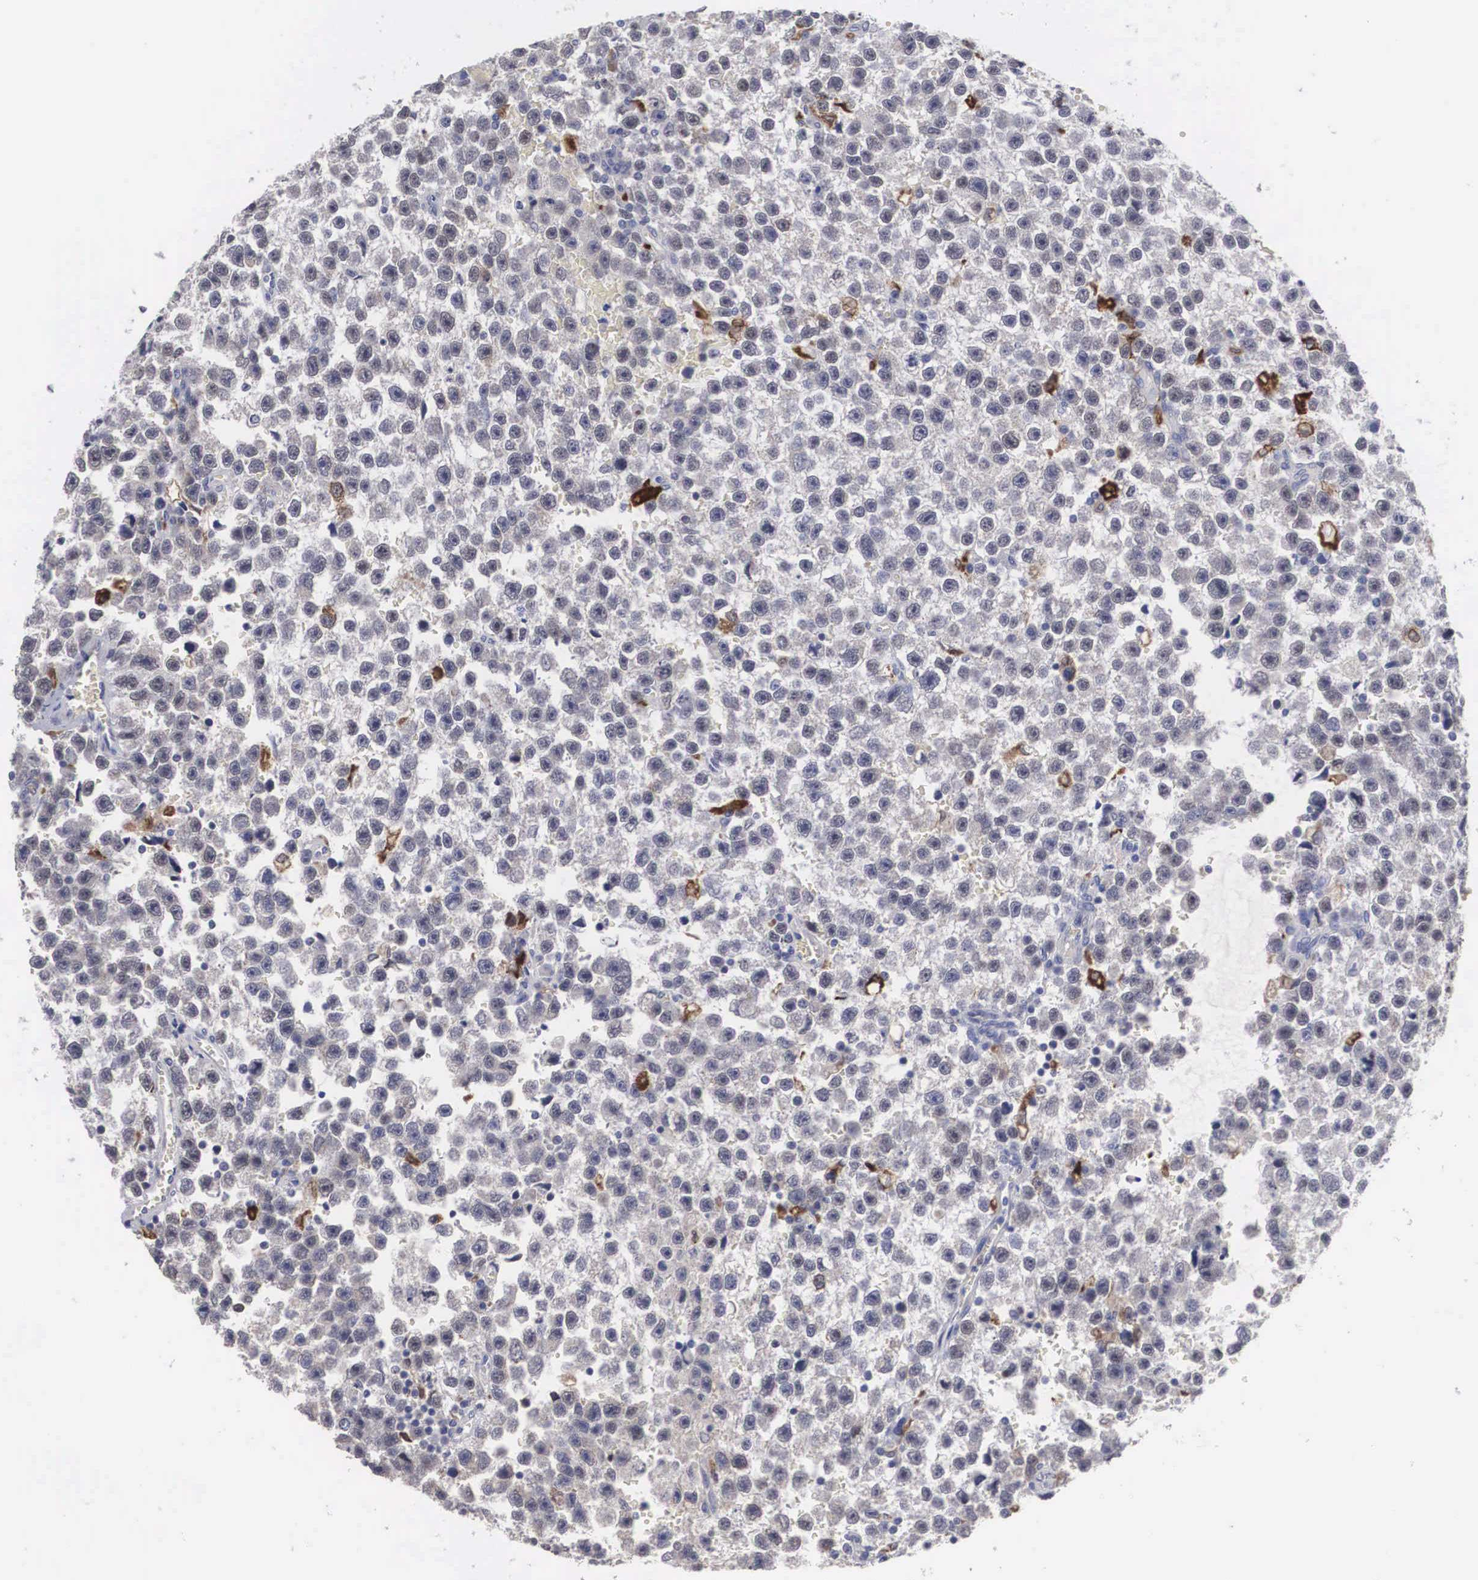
{"staining": {"intensity": "negative", "quantity": "none", "location": "none"}, "tissue": "testis cancer", "cell_type": "Tumor cells", "image_type": "cancer", "snomed": [{"axis": "morphology", "description": "Seminoma, NOS"}, {"axis": "topography", "description": "Testis"}], "caption": "IHC photomicrograph of neoplastic tissue: seminoma (testis) stained with DAB displays no significant protein positivity in tumor cells.", "gene": "HMOX1", "patient": {"sex": "male", "age": 33}}